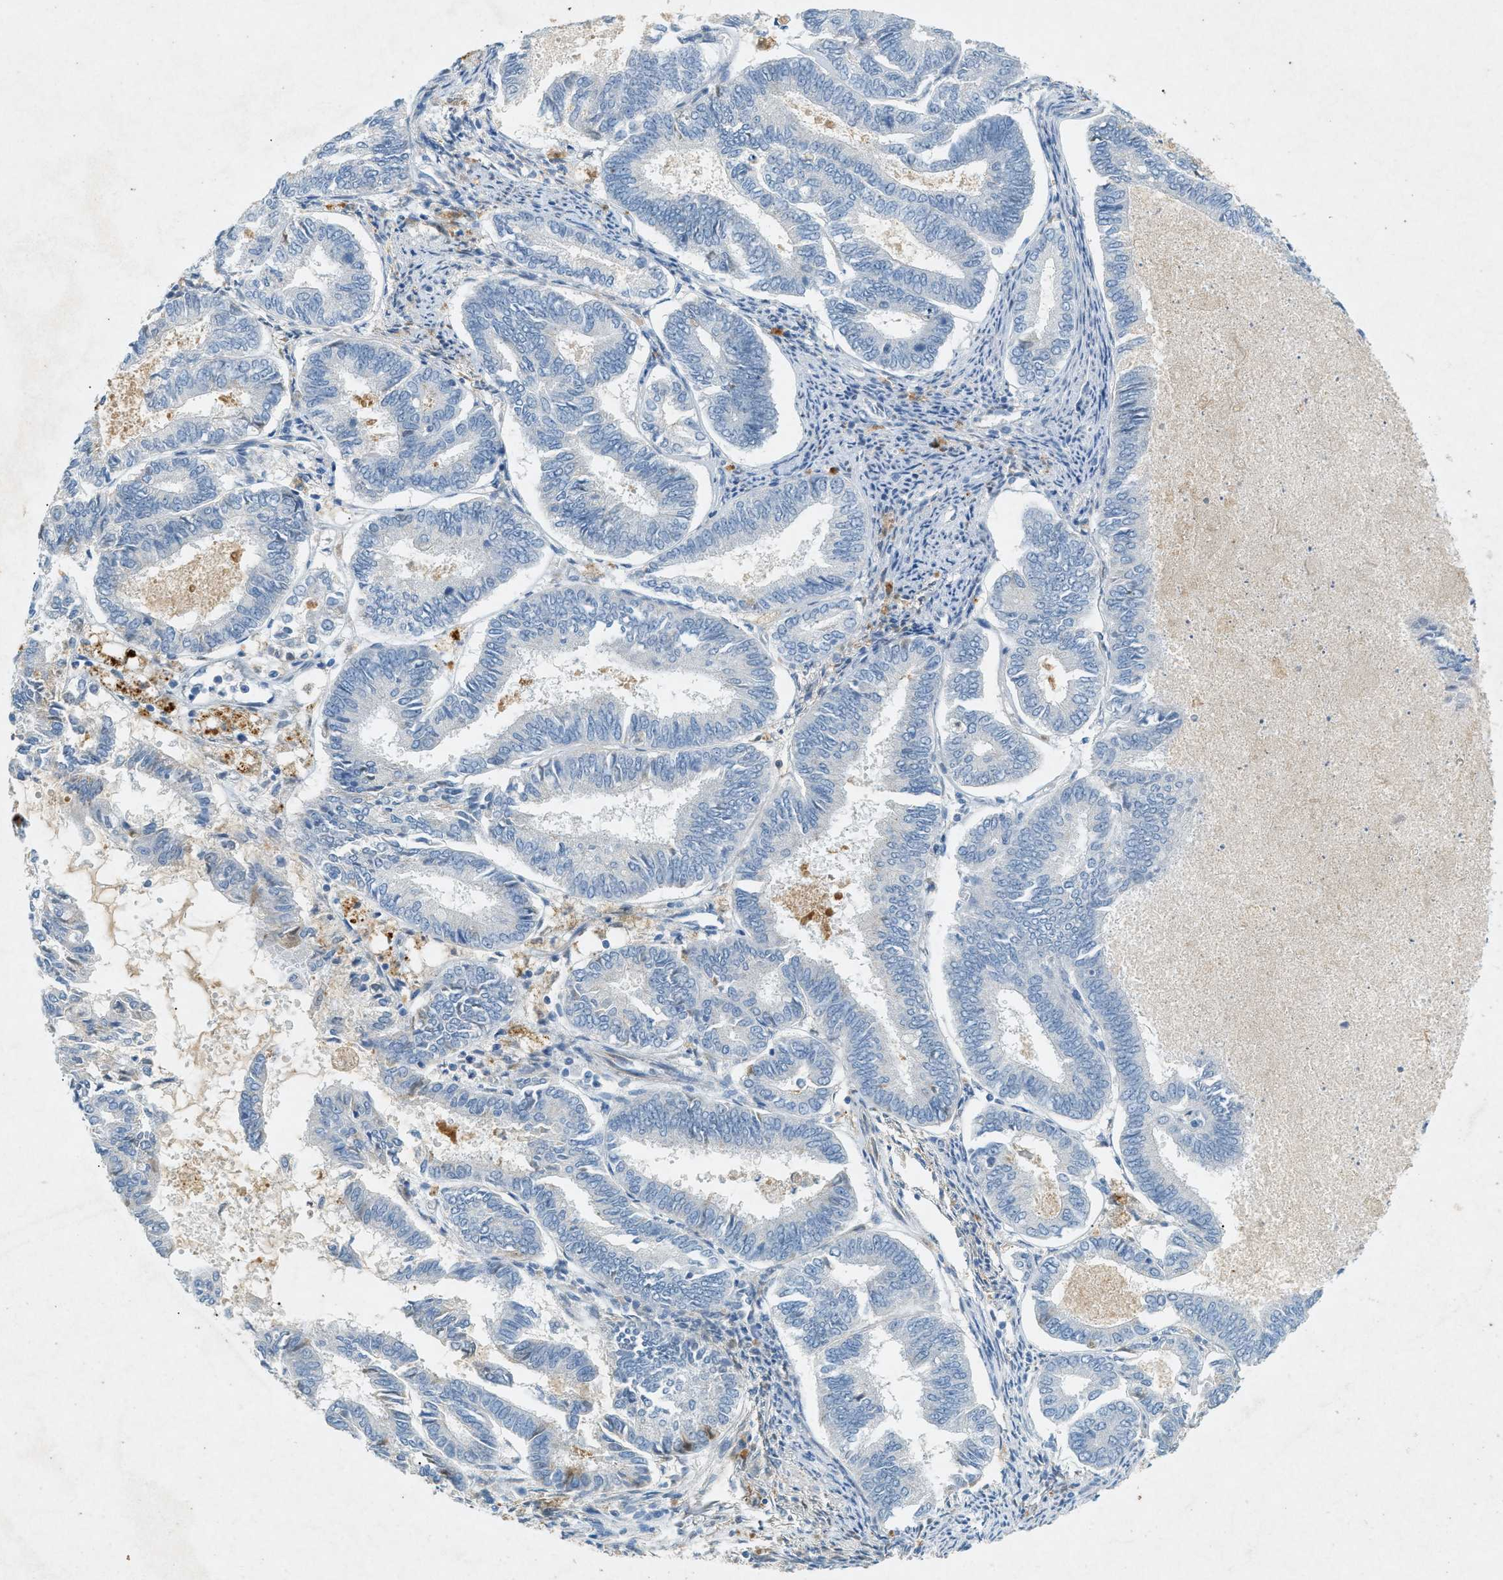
{"staining": {"intensity": "weak", "quantity": "<25%", "location": "cytoplasmic/membranous"}, "tissue": "endometrial cancer", "cell_type": "Tumor cells", "image_type": "cancer", "snomed": [{"axis": "morphology", "description": "Adenocarcinoma, NOS"}, {"axis": "topography", "description": "Endometrium"}], "caption": "IHC photomicrograph of neoplastic tissue: endometrial adenocarcinoma stained with DAB (3,3'-diaminobenzidine) demonstrates no significant protein expression in tumor cells.", "gene": "F2", "patient": {"sex": "female", "age": 86}}